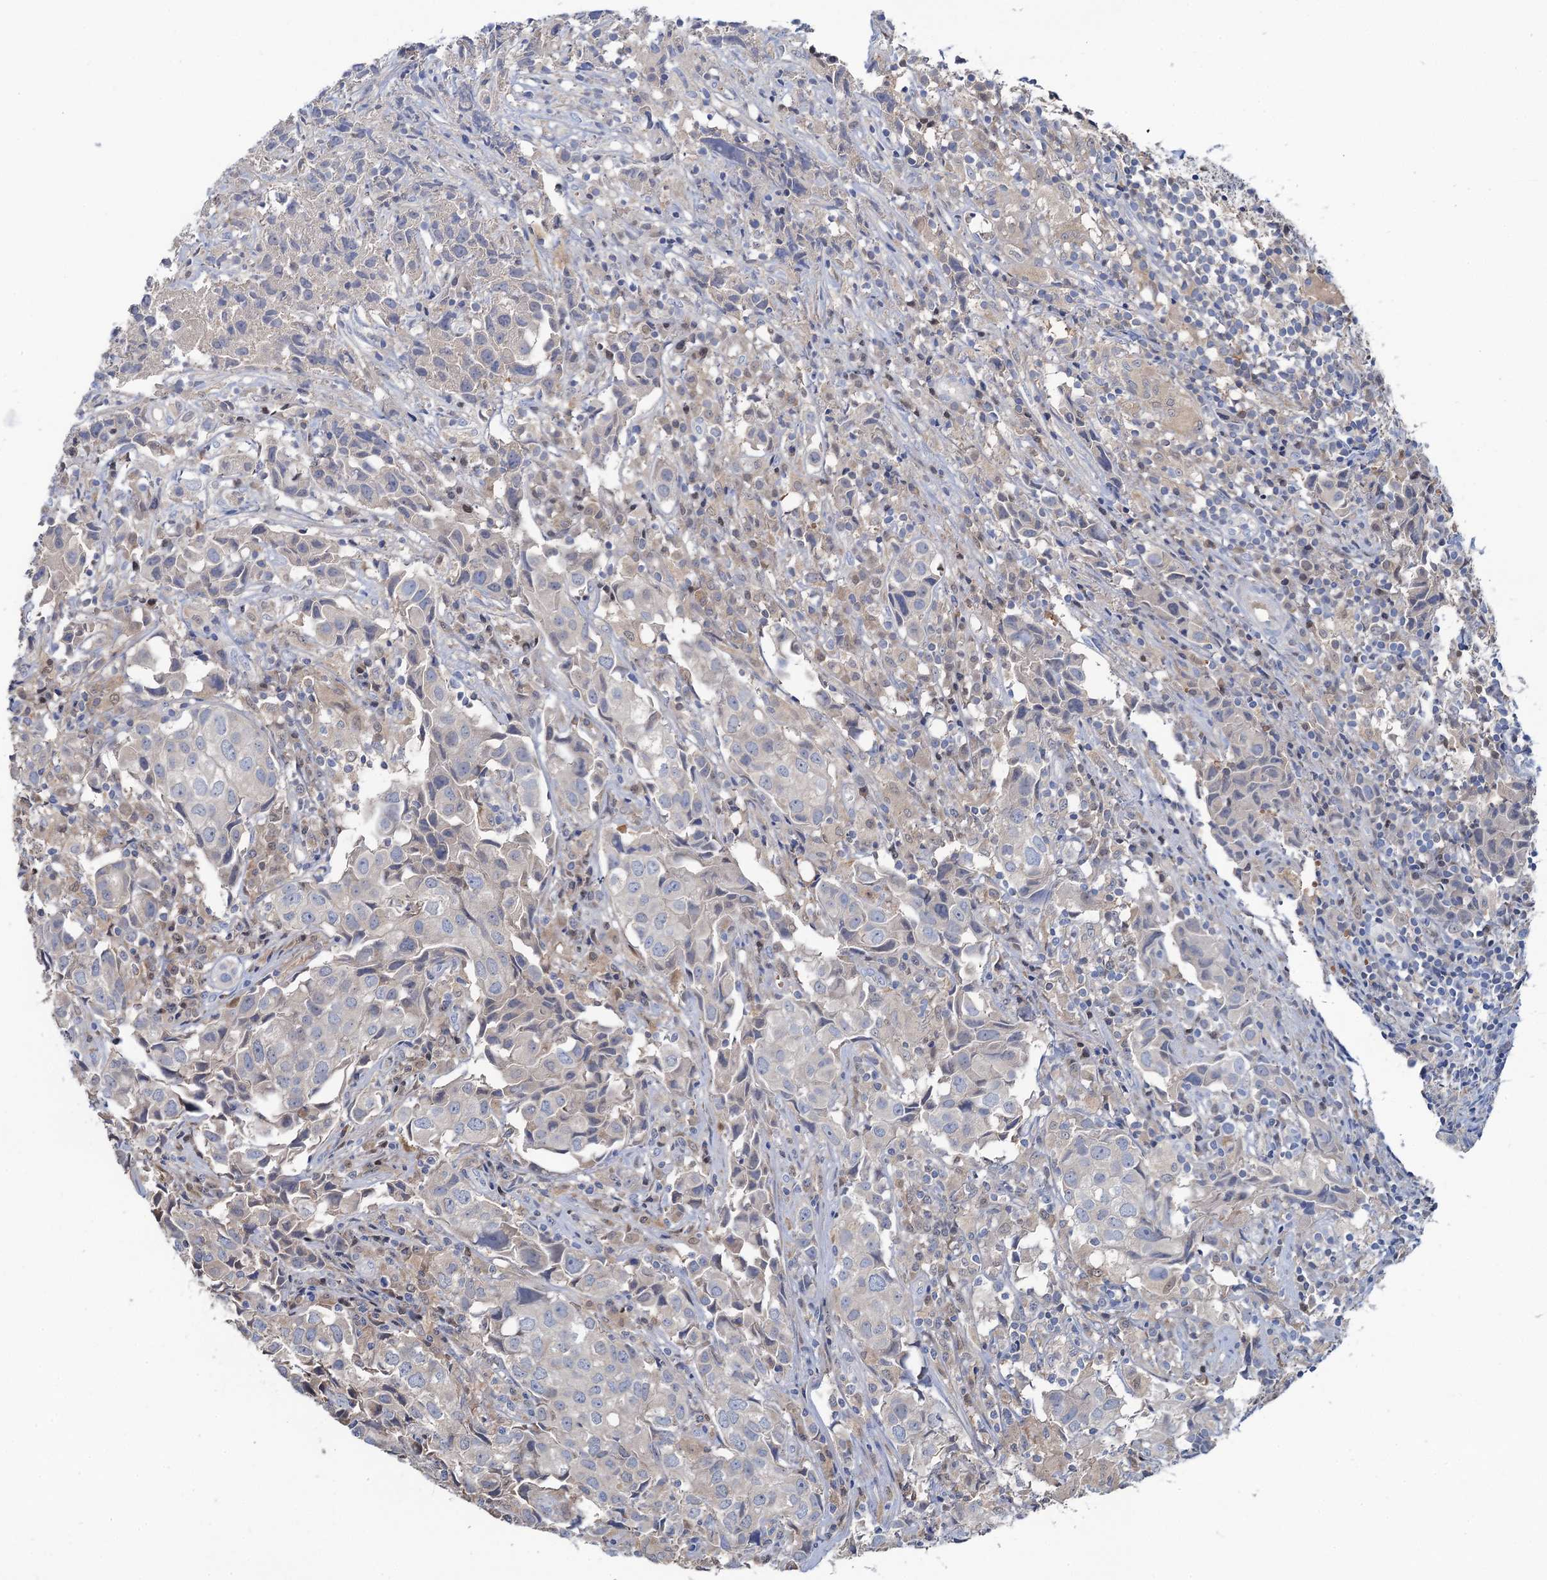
{"staining": {"intensity": "negative", "quantity": "none", "location": "none"}, "tissue": "urothelial cancer", "cell_type": "Tumor cells", "image_type": "cancer", "snomed": [{"axis": "morphology", "description": "Urothelial carcinoma, High grade"}, {"axis": "topography", "description": "Urinary bladder"}], "caption": "Human urothelial cancer stained for a protein using immunohistochemistry (IHC) shows no expression in tumor cells.", "gene": "FAH", "patient": {"sex": "female", "age": 75}}